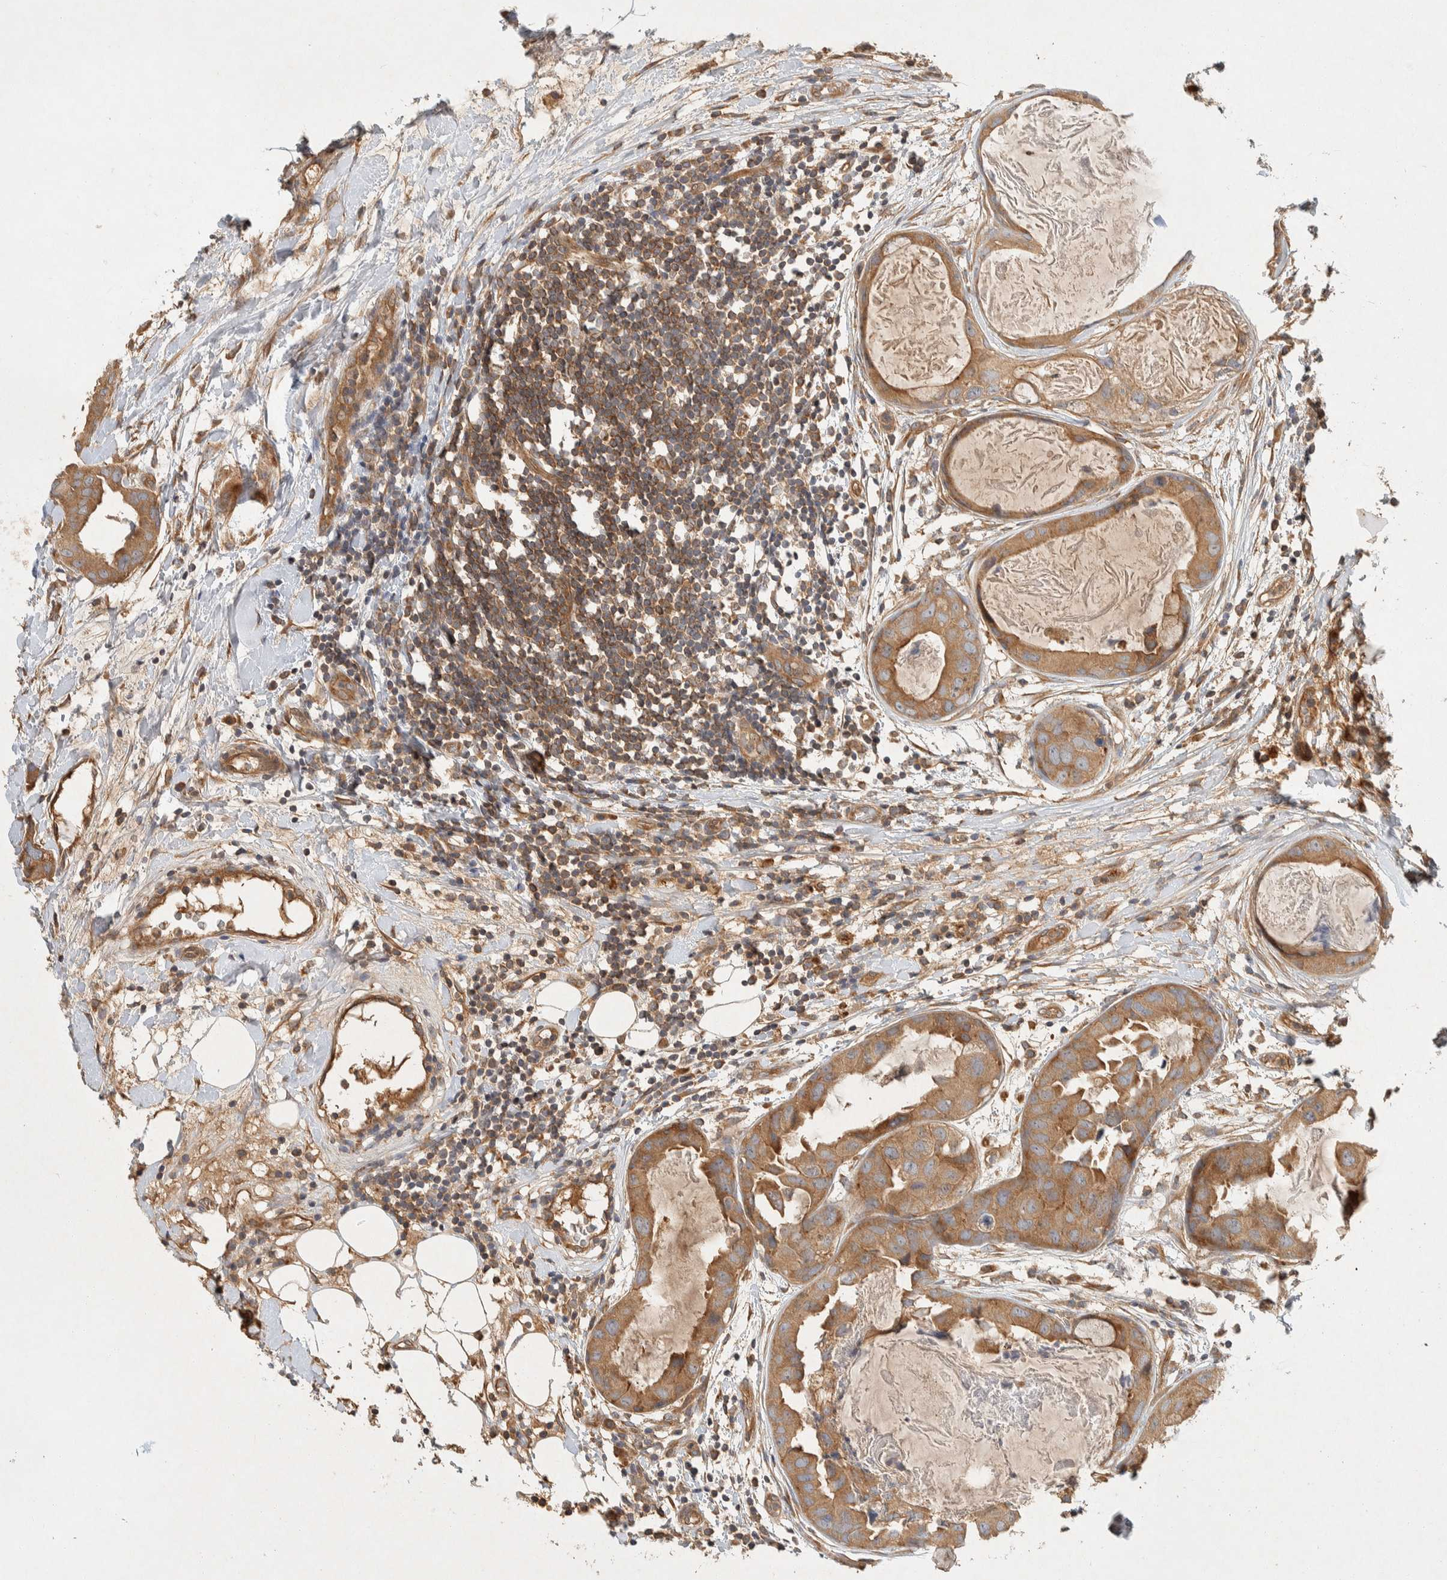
{"staining": {"intensity": "moderate", "quantity": ">75%", "location": "cytoplasmic/membranous"}, "tissue": "breast cancer", "cell_type": "Tumor cells", "image_type": "cancer", "snomed": [{"axis": "morphology", "description": "Duct carcinoma"}, {"axis": "topography", "description": "Breast"}], "caption": "There is medium levels of moderate cytoplasmic/membranous staining in tumor cells of breast cancer, as demonstrated by immunohistochemical staining (brown color).", "gene": "PXK", "patient": {"sex": "female", "age": 40}}